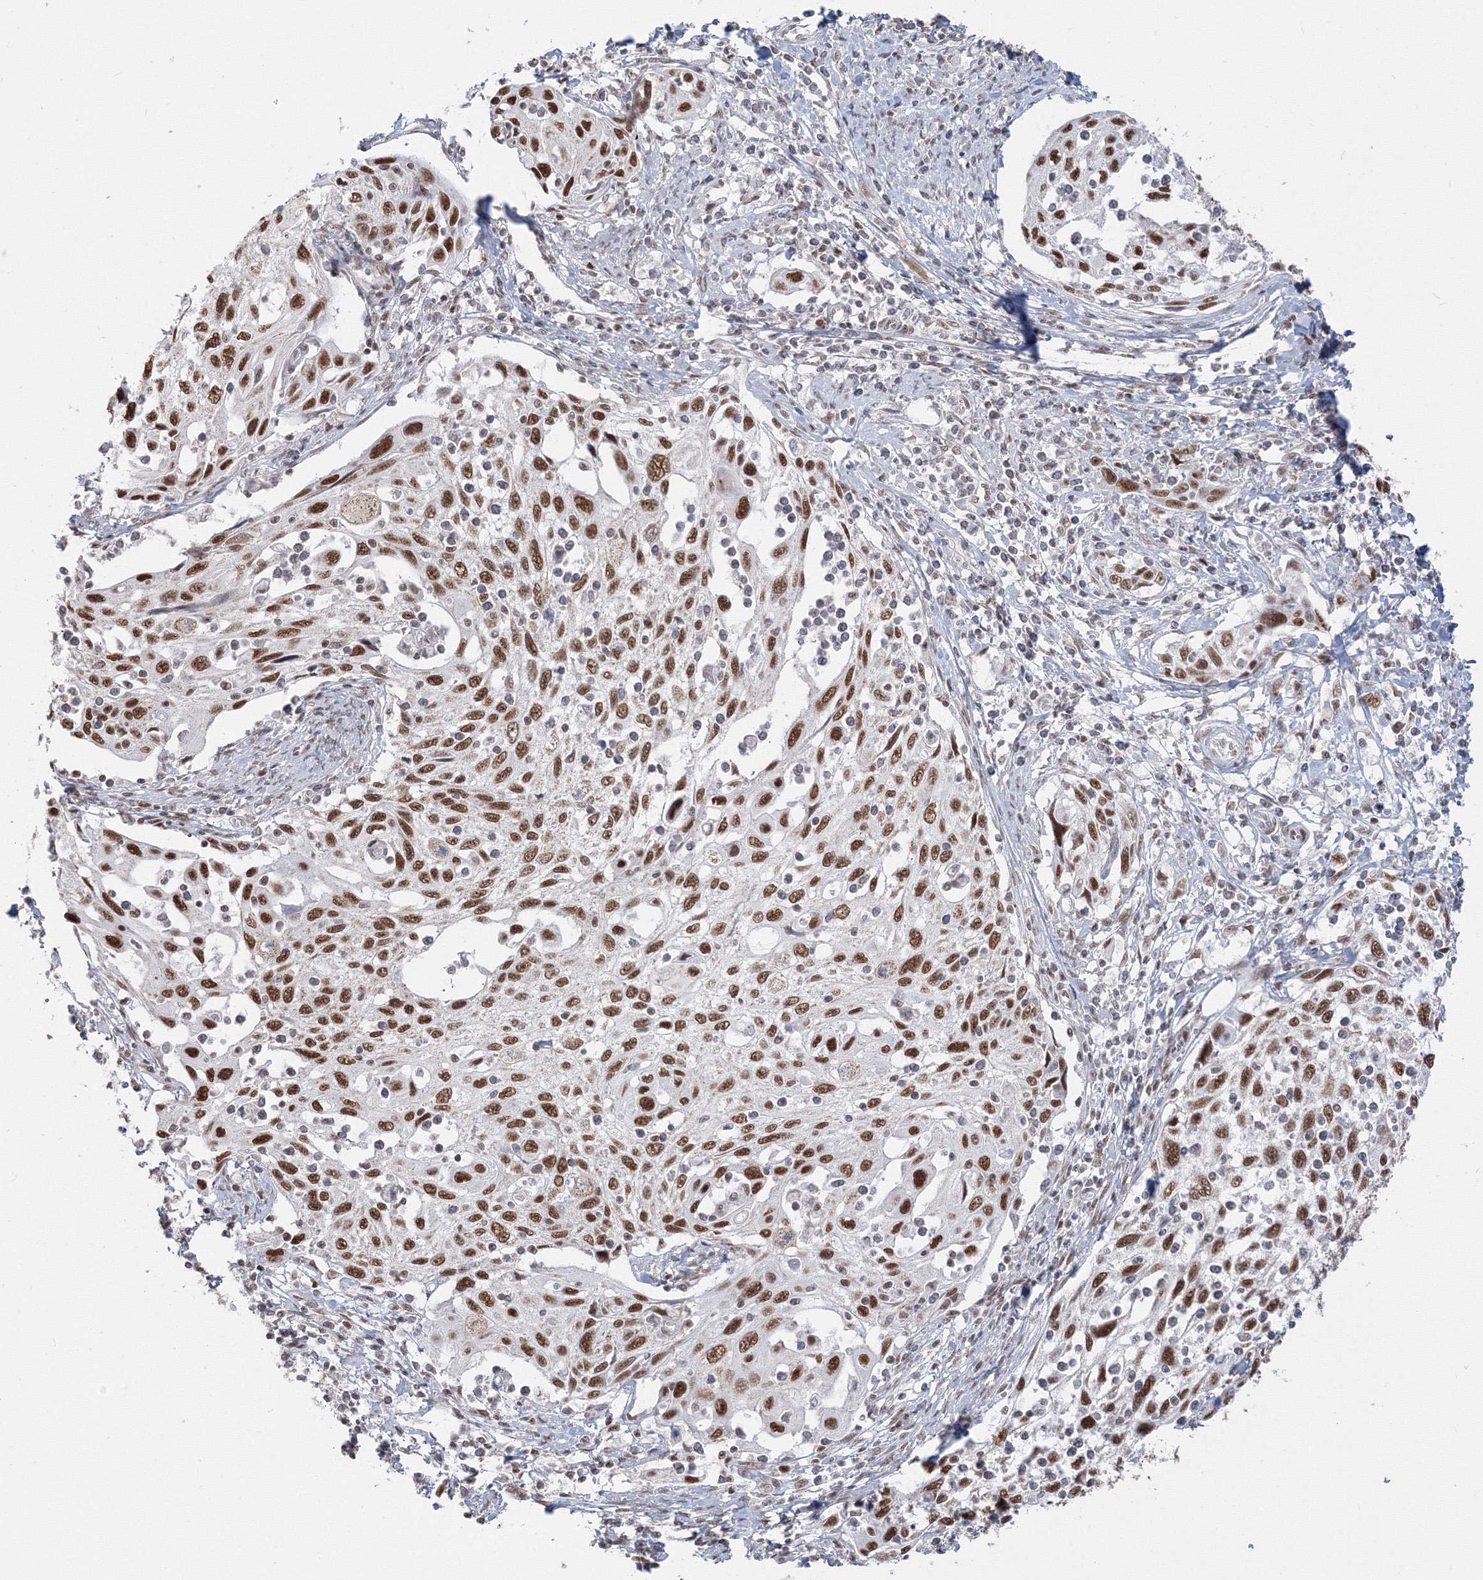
{"staining": {"intensity": "moderate", "quantity": ">75%", "location": "nuclear"}, "tissue": "cervical cancer", "cell_type": "Tumor cells", "image_type": "cancer", "snomed": [{"axis": "morphology", "description": "Squamous cell carcinoma, NOS"}, {"axis": "topography", "description": "Cervix"}], "caption": "A brown stain shows moderate nuclear staining of a protein in human cervical cancer (squamous cell carcinoma) tumor cells.", "gene": "PPP4R2", "patient": {"sex": "female", "age": 70}}